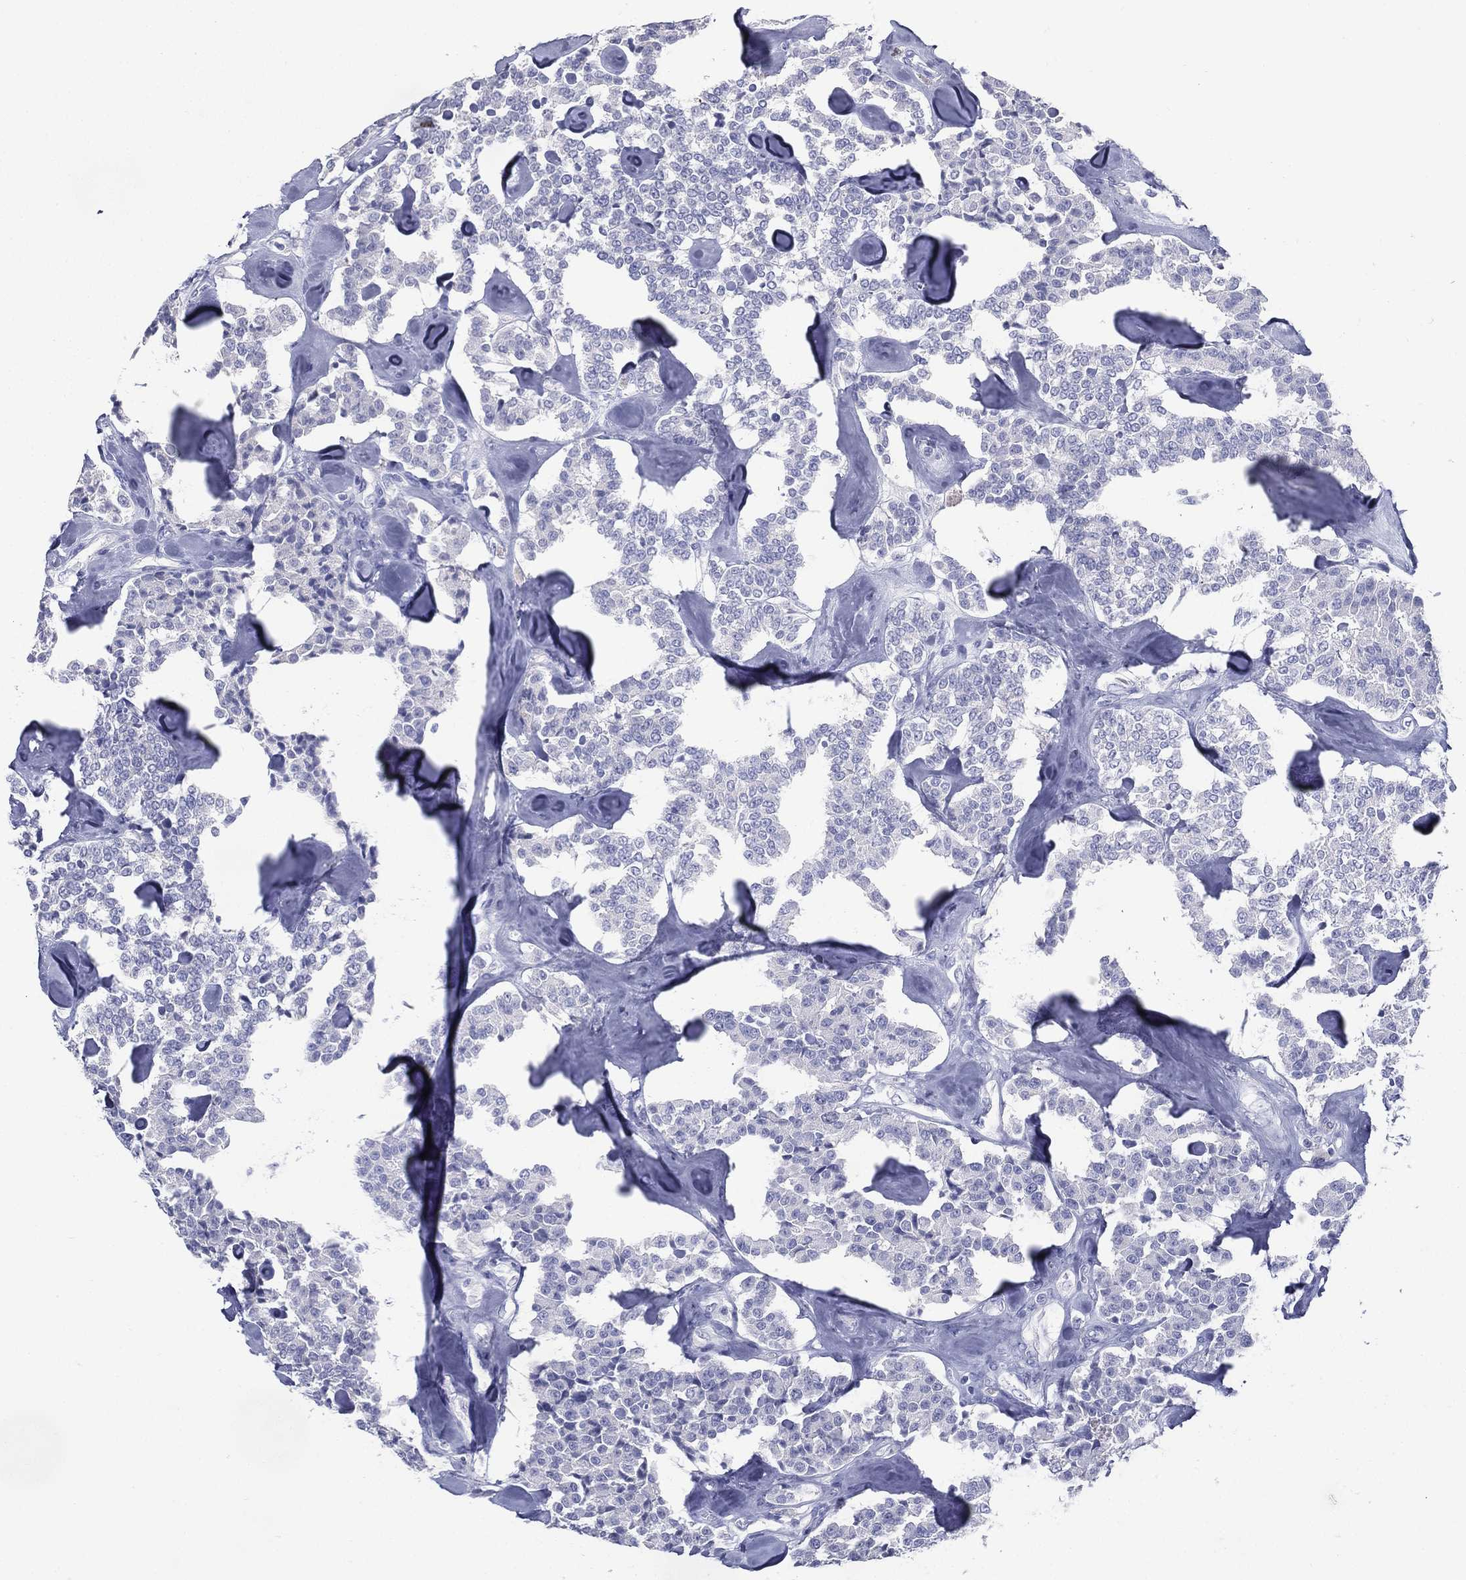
{"staining": {"intensity": "negative", "quantity": "none", "location": "none"}, "tissue": "carcinoid", "cell_type": "Tumor cells", "image_type": "cancer", "snomed": [{"axis": "morphology", "description": "Carcinoid, malignant, NOS"}, {"axis": "topography", "description": "Pancreas"}], "caption": "IHC of malignant carcinoid displays no staining in tumor cells. The staining was performed using DAB (3,3'-diaminobenzidine) to visualize the protein expression in brown, while the nuclei were stained in blue with hematoxylin (Magnification: 20x).", "gene": "KIF2C", "patient": {"sex": "male", "age": 41}}